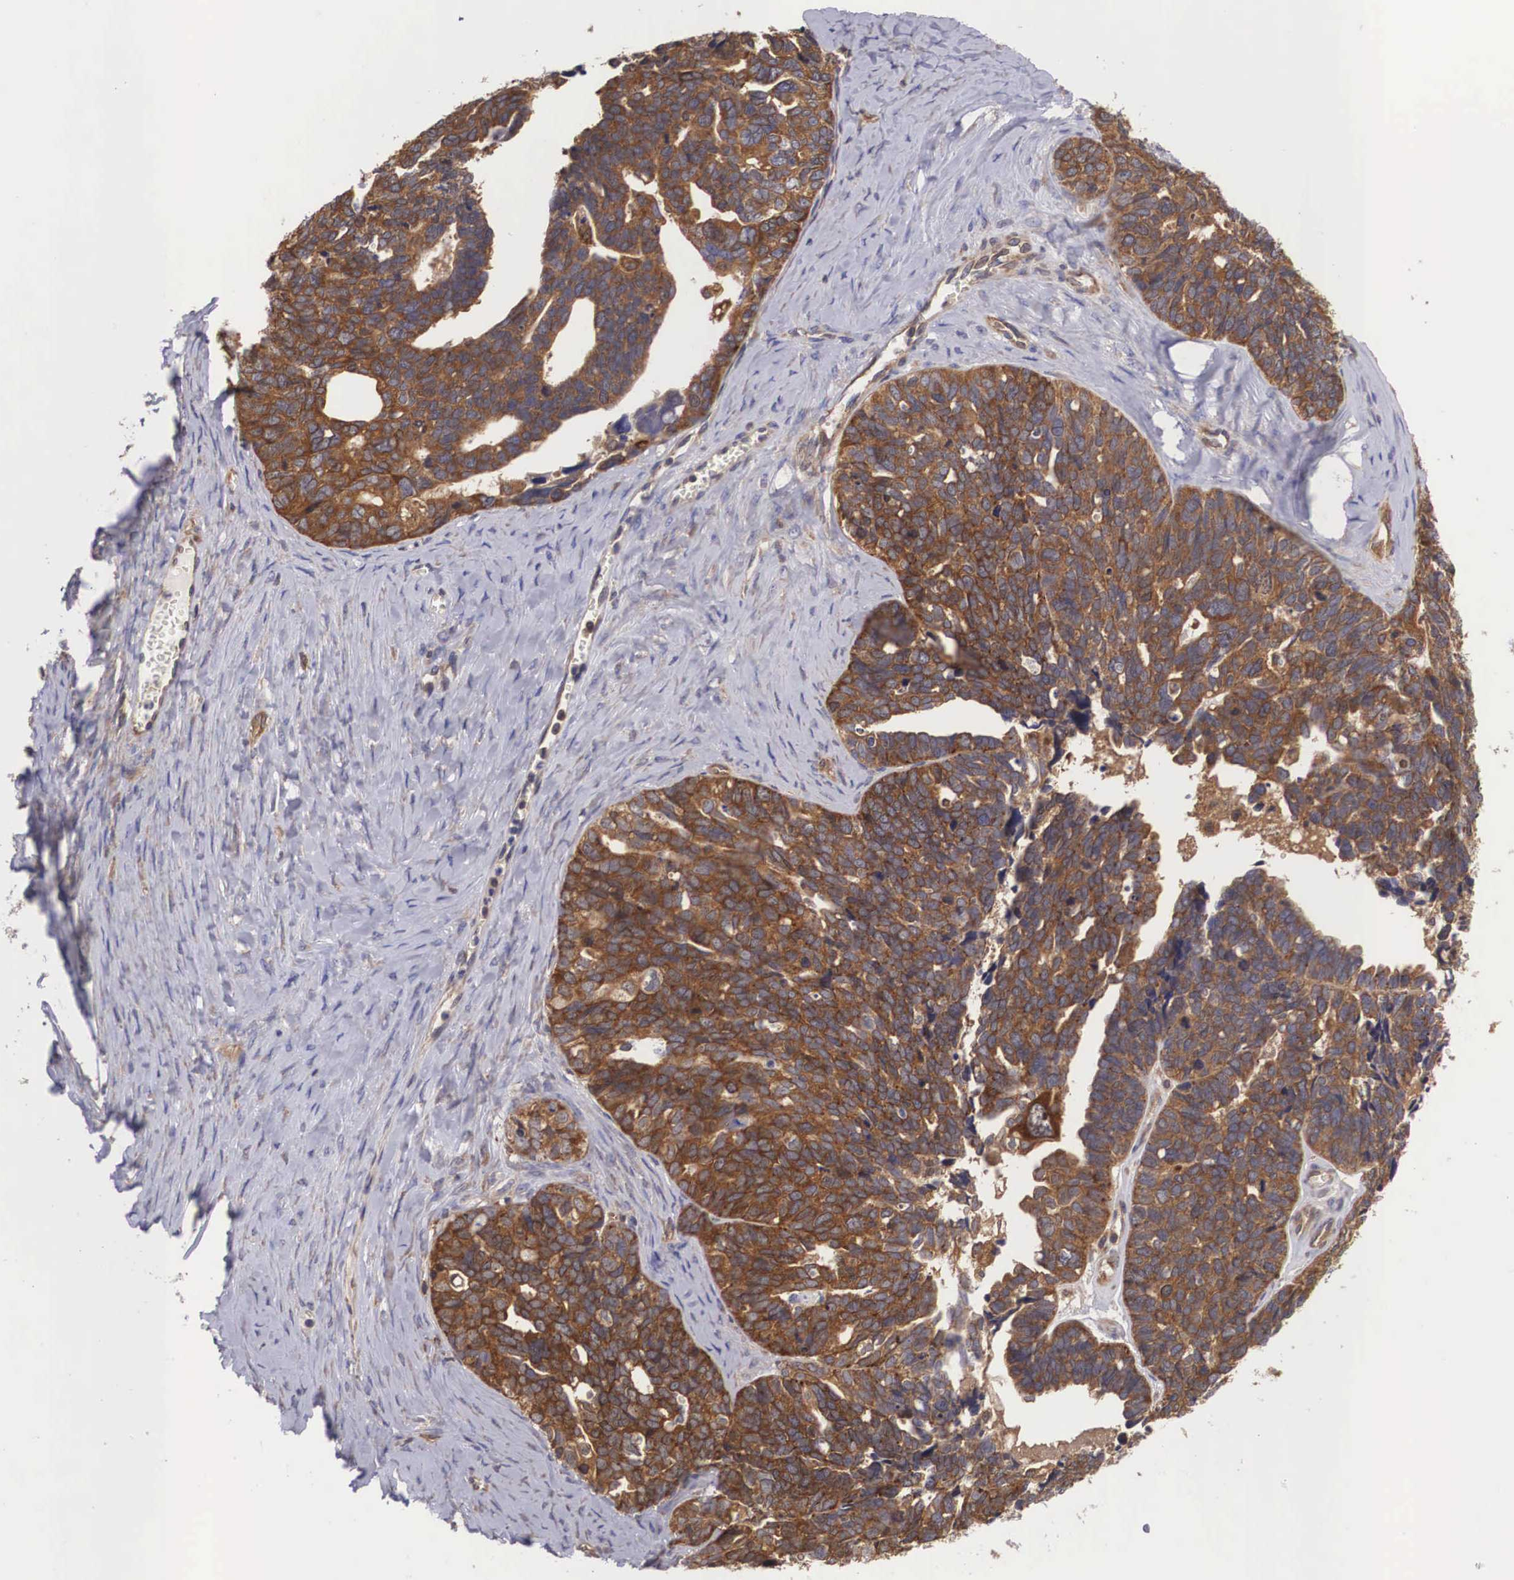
{"staining": {"intensity": "strong", "quantity": ">75%", "location": "cytoplasmic/membranous"}, "tissue": "ovarian cancer", "cell_type": "Tumor cells", "image_type": "cancer", "snomed": [{"axis": "morphology", "description": "Cystadenocarcinoma, serous, NOS"}, {"axis": "topography", "description": "Ovary"}], "caption": "An image showing strong cytoplasmic/membranous expression in about >75% of tumor cells in ovarian cancer (serous cystadenocarcinoma), as visualized by brown immunohistochemical staining.", "gene": "DHRS1", "patient": {"sex": "female", "age": 77}}